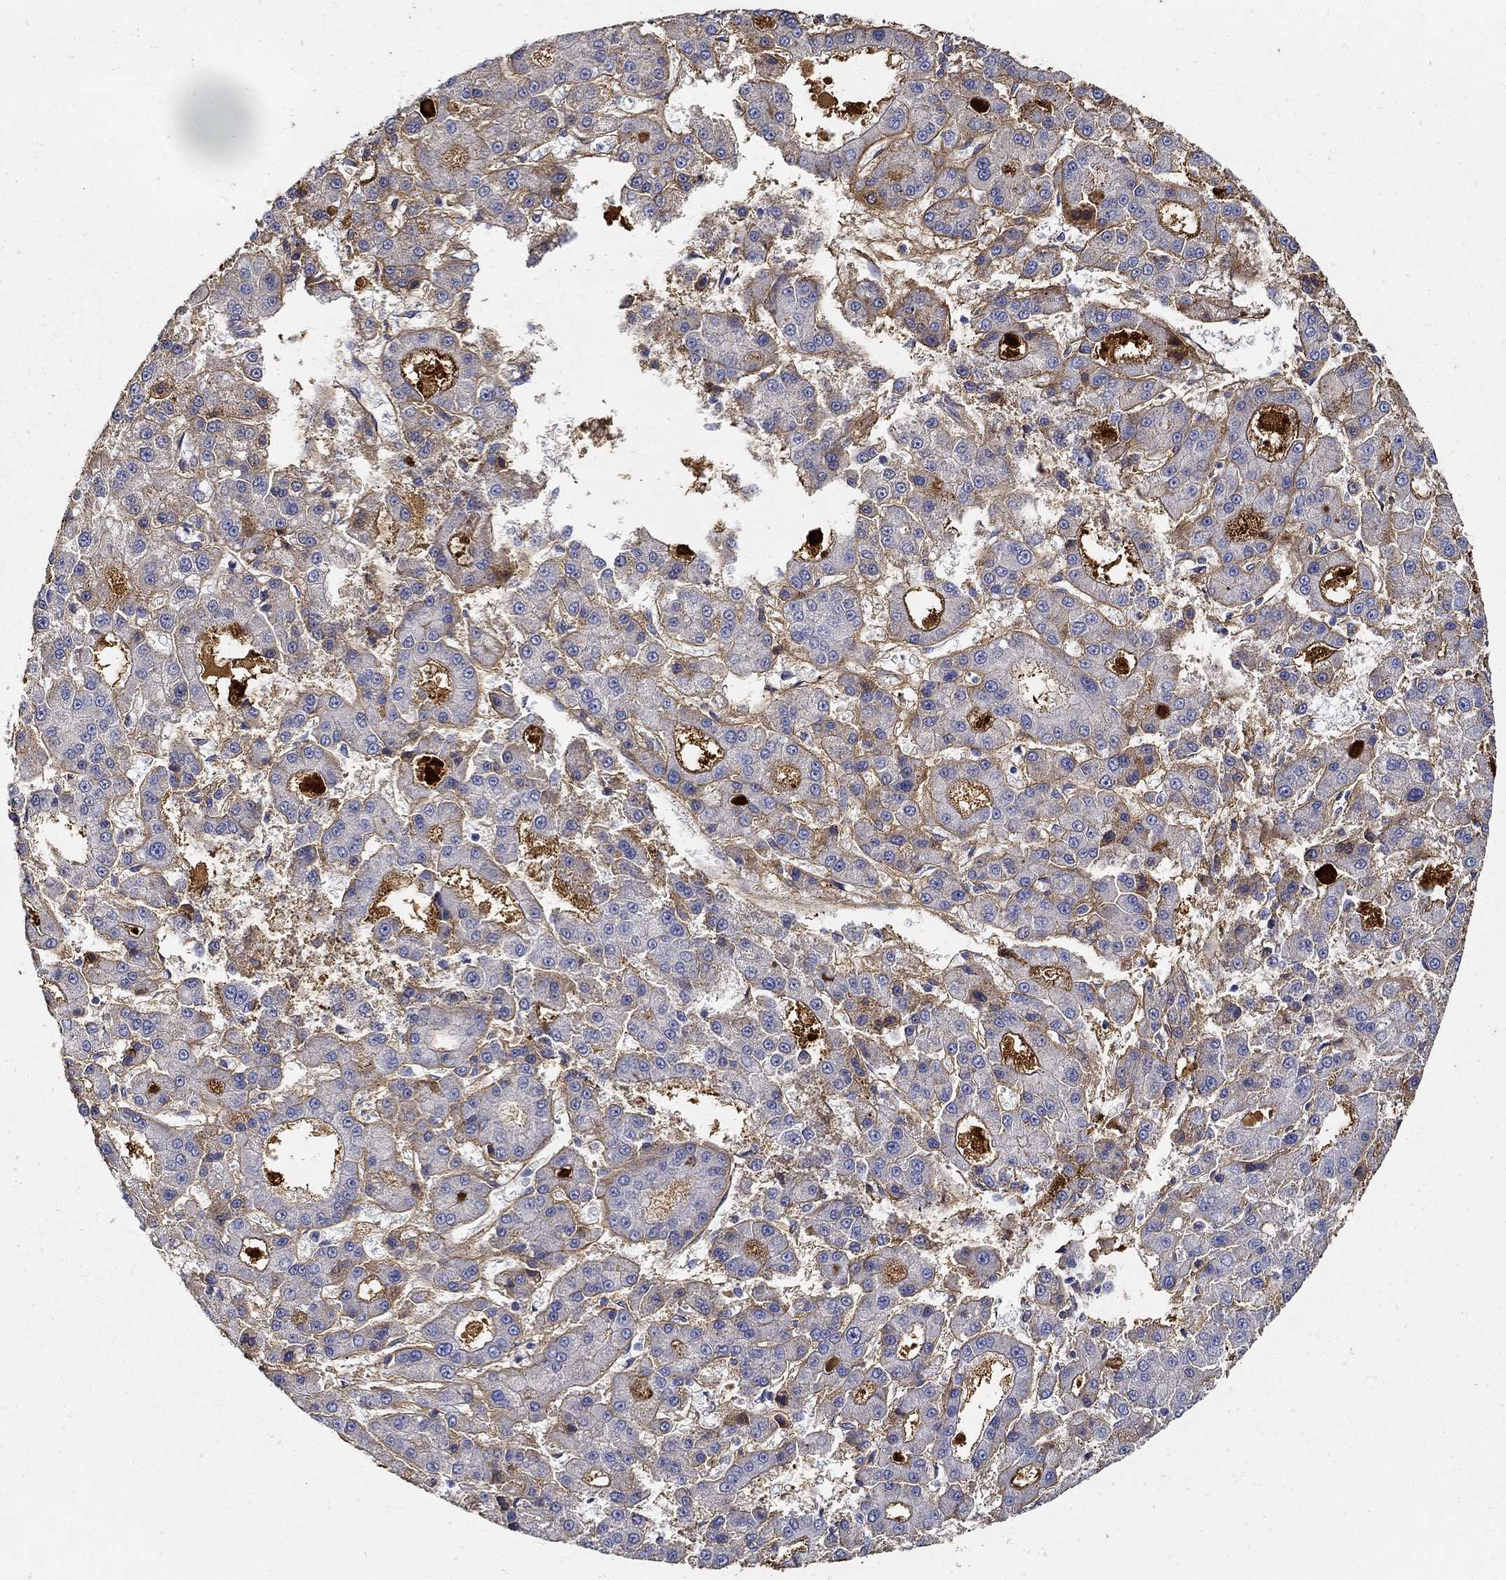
{"staining": {"intensity": "negative", "quantity": "none", "location": "none"}, "tissue": "liver cancer", "cell_type": "Tumor cells", "image_type": "cancer", "snomed": [{"axis": "morphology", "description": "Carcinoma, Hepatocellular, NOS"}, {"axis": "topography", "description": "Liver"}], "caption": "Immunohistochemical staining of liver cancer displays no significant positivity in tumor cells. (DAB (3,3'-diaminobenzidine) immunohistochemistry (IHC) visualized using brightfield microscopy, high magnification).", "gene": "TGFBI", "patient": {"sex": "male", "age": 70}}